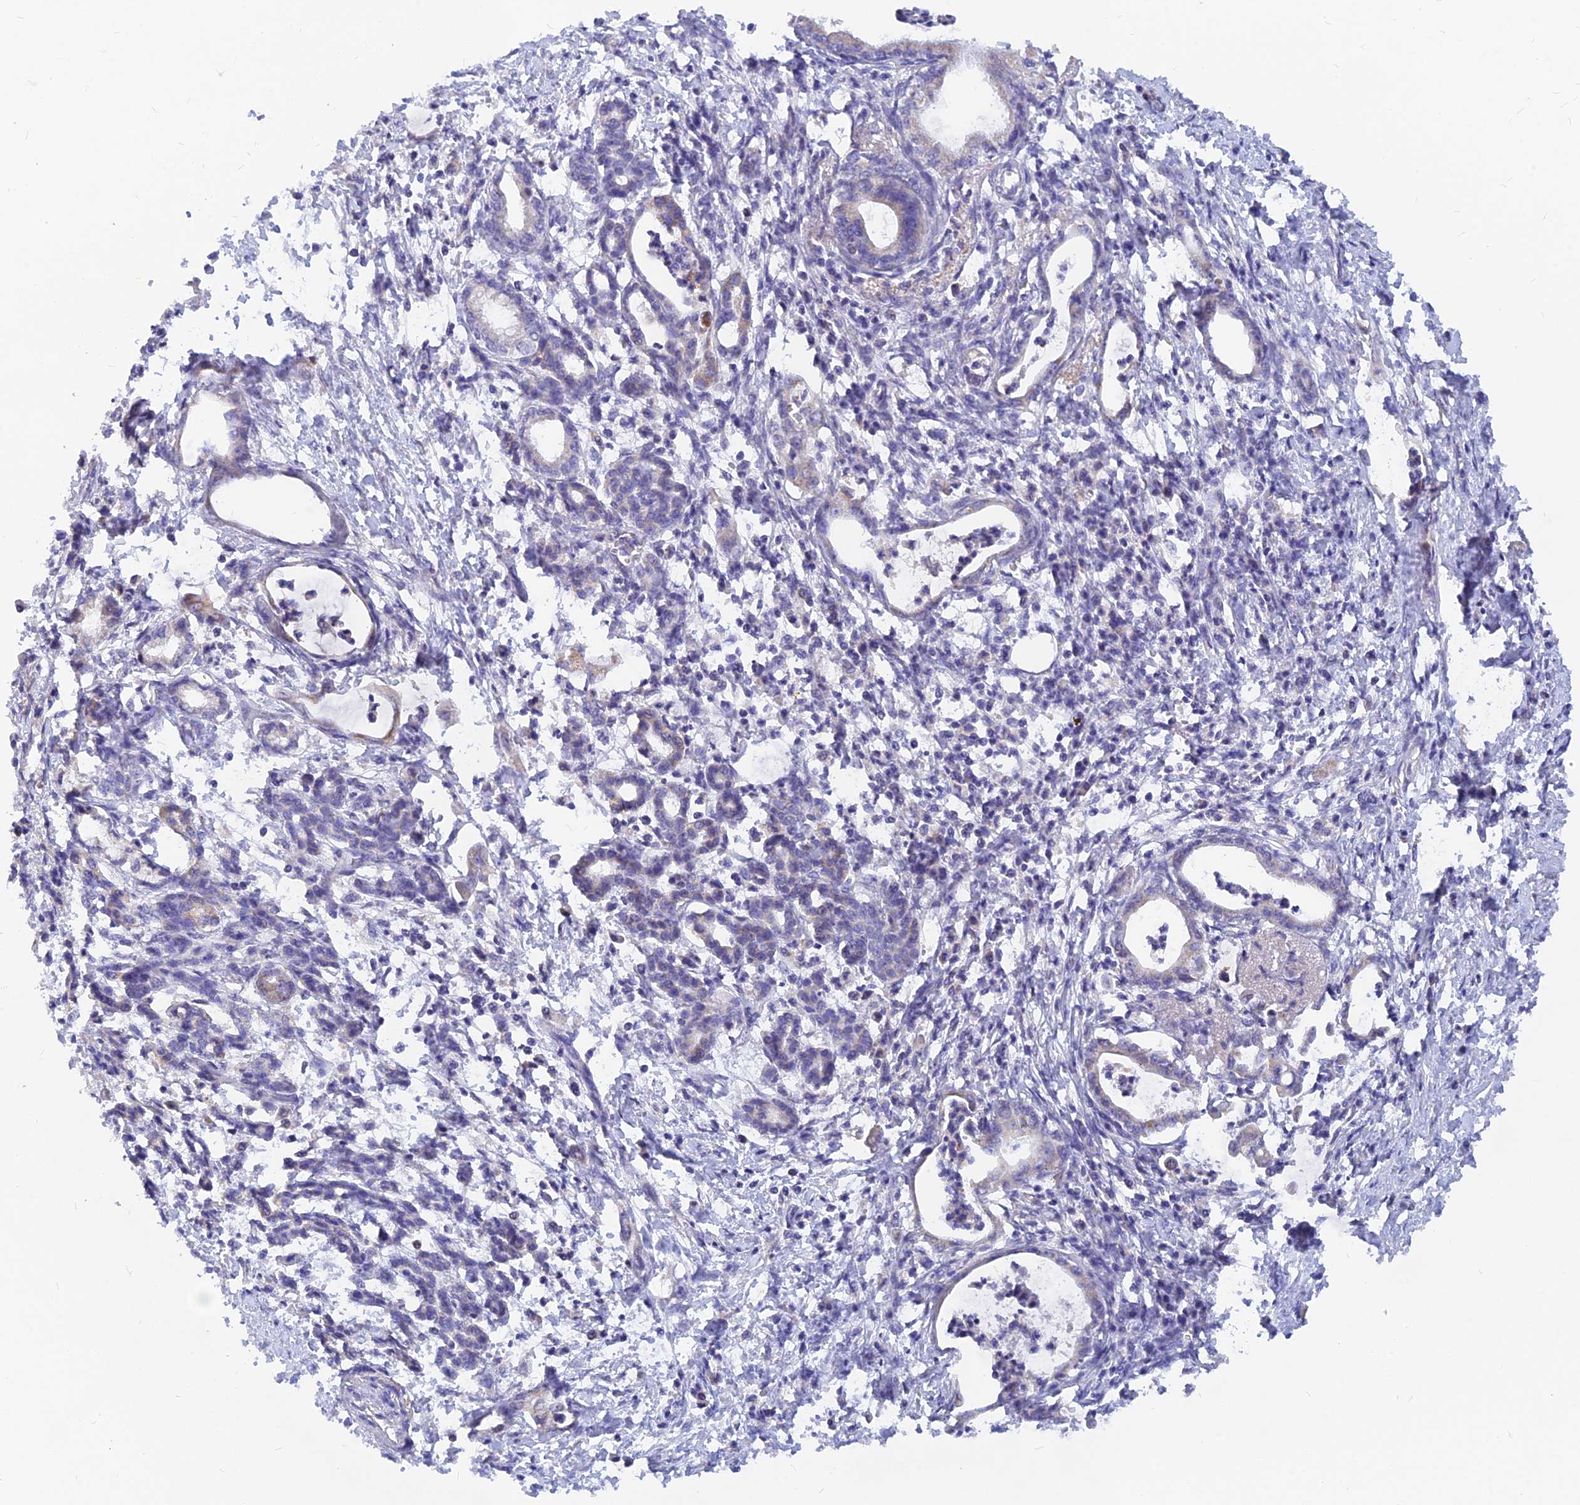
{"staining": {"intensity": "negative", "quantity": "none", "location": "none"}, "tissue": "pancreatic cancer", "cell_type": "Tumor cells", "image_type": "cancer", "snomed": [{"axis": "morphology", "description": "Adenocarcinoma, NOS"}, {"axis": "topography", "description": "Pancreas"}], "caption": "IHC micrograph of neoplastic tissue: pancreatic cancer stained with DAB exhibits no significant protein expression in tumor cells.", "gene": "CACNA1B", "patient": {"sex": "female", "age": 55}}